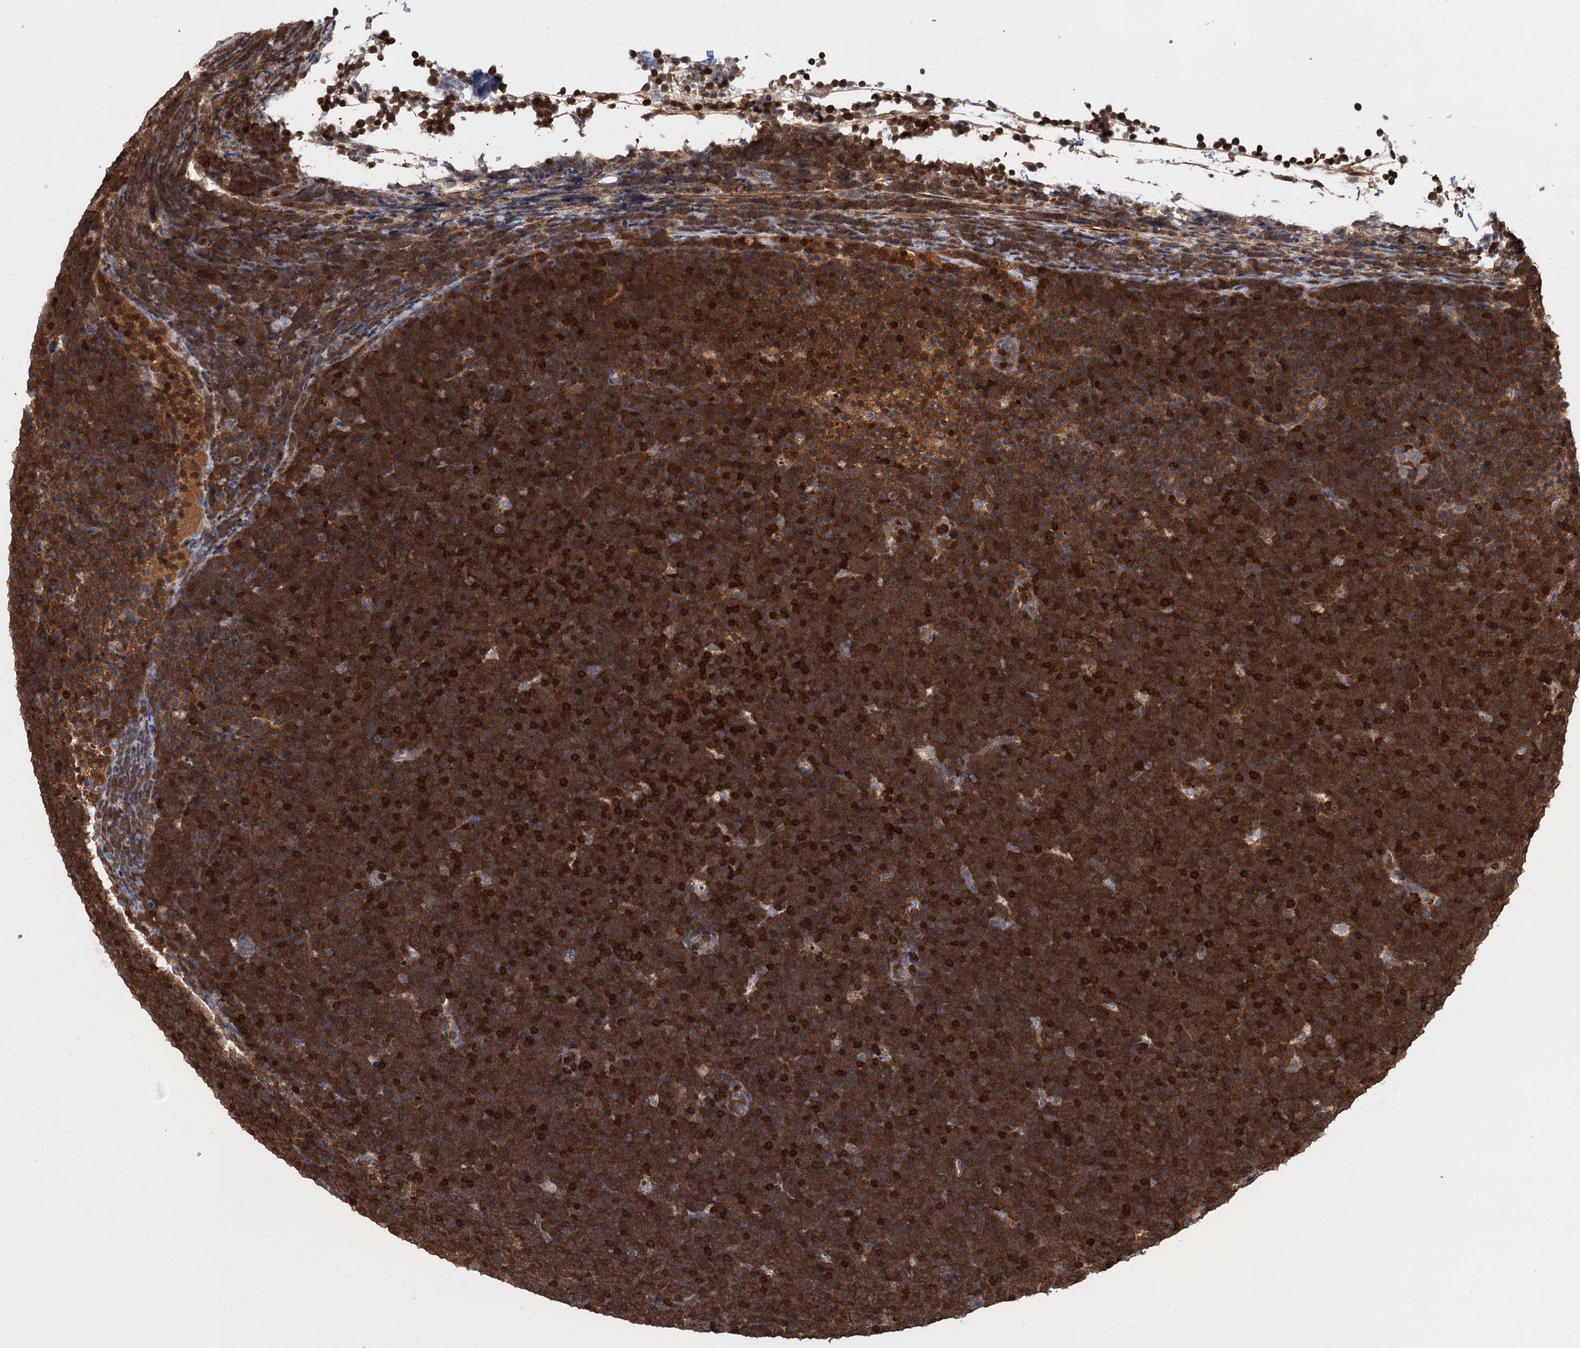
{"staining": {"intensity": "strong", "quantity": ">75%", "location": "cytoplasmic/membranous"}, "tissue": "lymphoma", "cell_type": "Tumor cells", "image_type": "cancer", "snomed": [{"axis": "morphology", "description": "Malignant lymphoma, non-Hodgkin's type, High grade"}, {"axis": "topography", "description": "Lymph node"}], "caption": "A micrograph of malignant lymphoma, non-Hodgkin's type (high-grade) stained for a protein reveals strong cytoplasmic/membranous brown staining in tumor cells. The protein is shown in brown color, while the nuclei are stained blue.", "gene": "DGKA", "patient": {"sex": "male", "age": 13}}